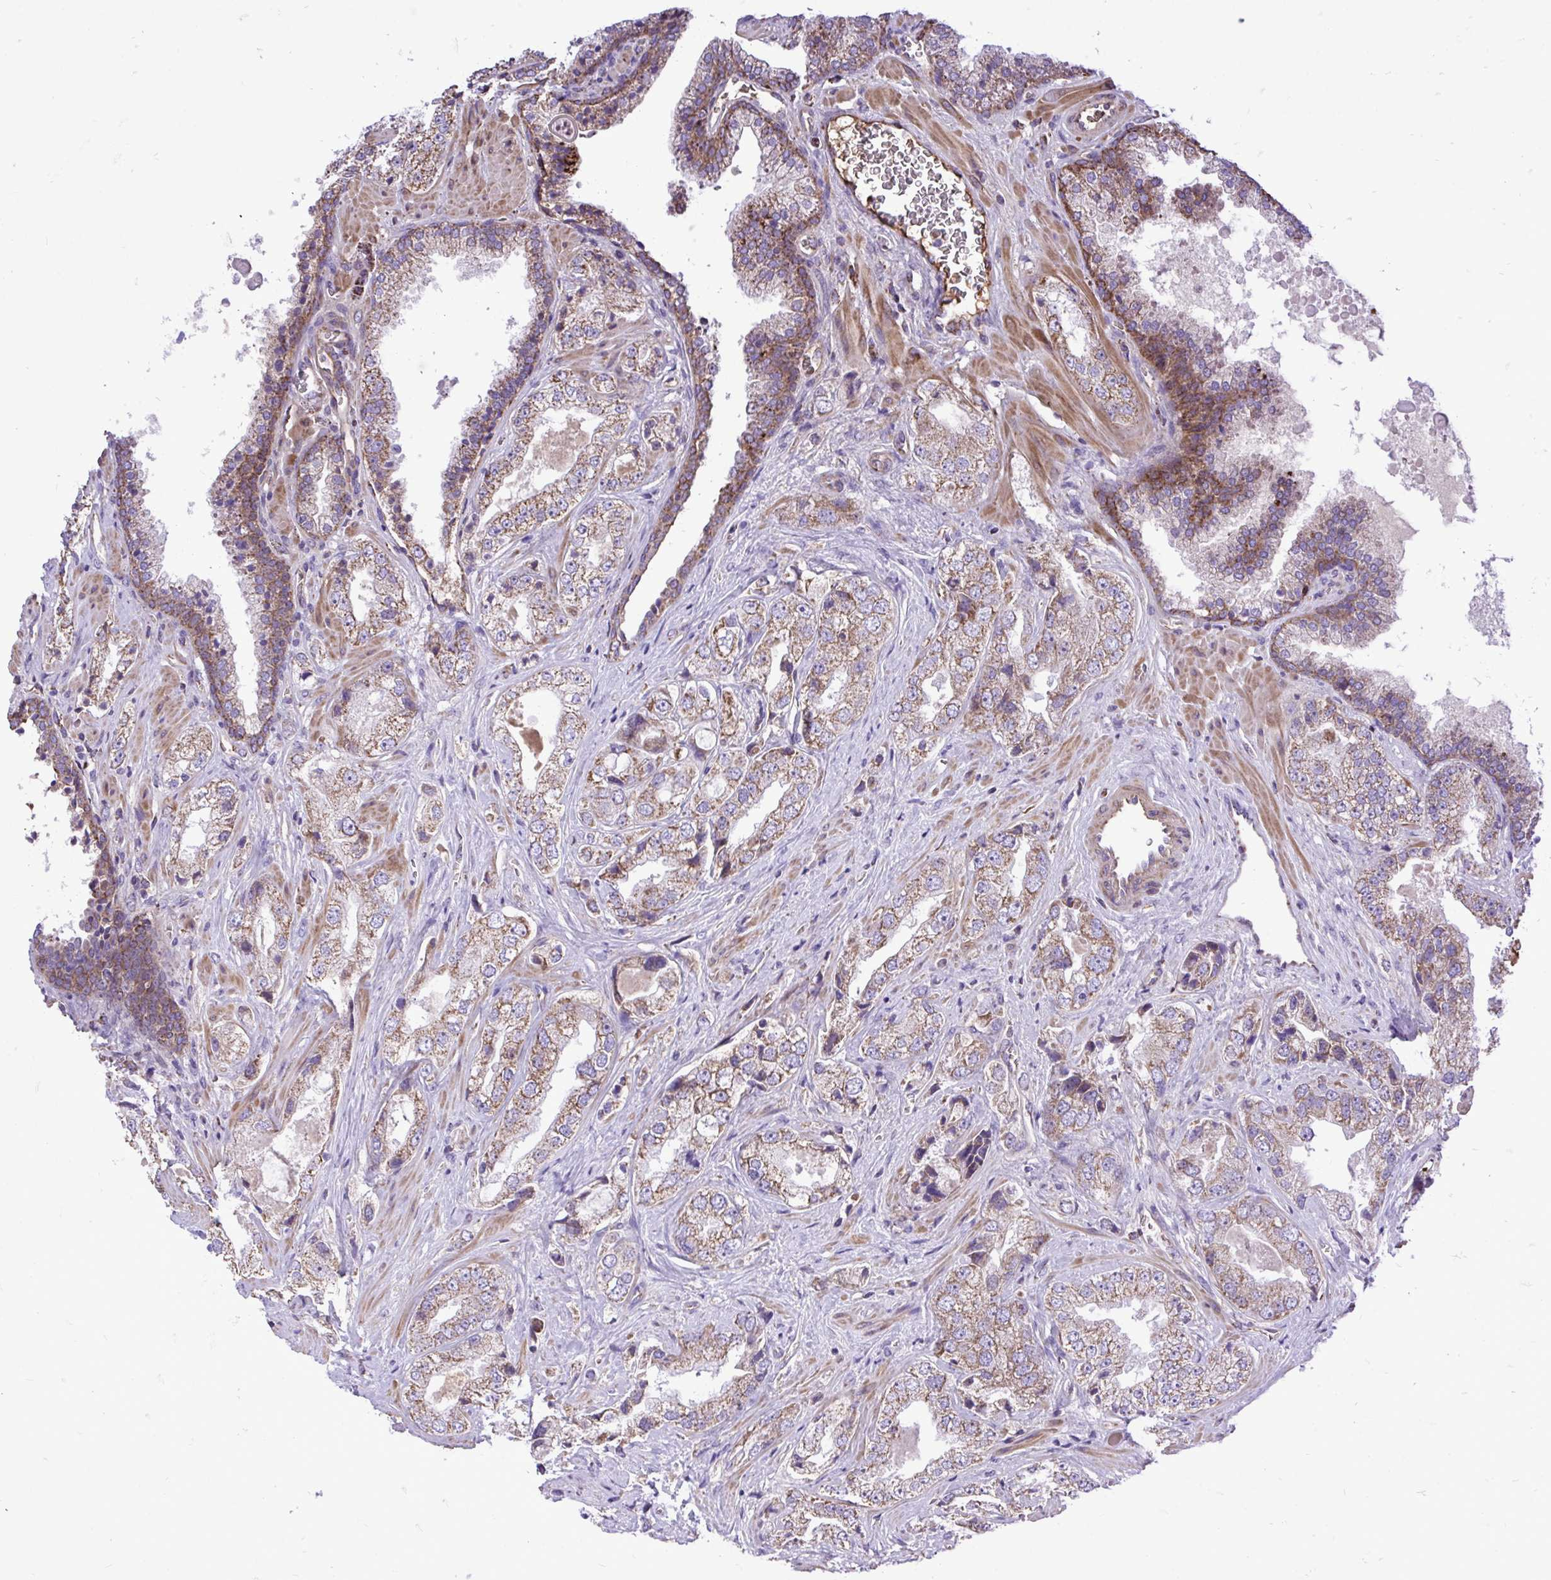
{"staining": {"intensity": "moderate", "quantity": "25%-75%", "location": "cytoplasmic/membranous"}, "tissue": "prostate cancer", "cell_type": "Tumor cells", "image_type": "cancer", "snomed": [{"axis": "morphology", "description": "Adenocarcinoma, High grade"}, {"axis": "topography", "description": "Prostate"}], "caption": "High-grade adenocarcinoma (prostate) tissue exhibits moderate cytoplasmic/membranous staining in approximately 25%-75% of tumor cells, visualized by immunohistochemistry.", "gene": "ATP13A2", "patient": {"sex": "male", "age": 67}}